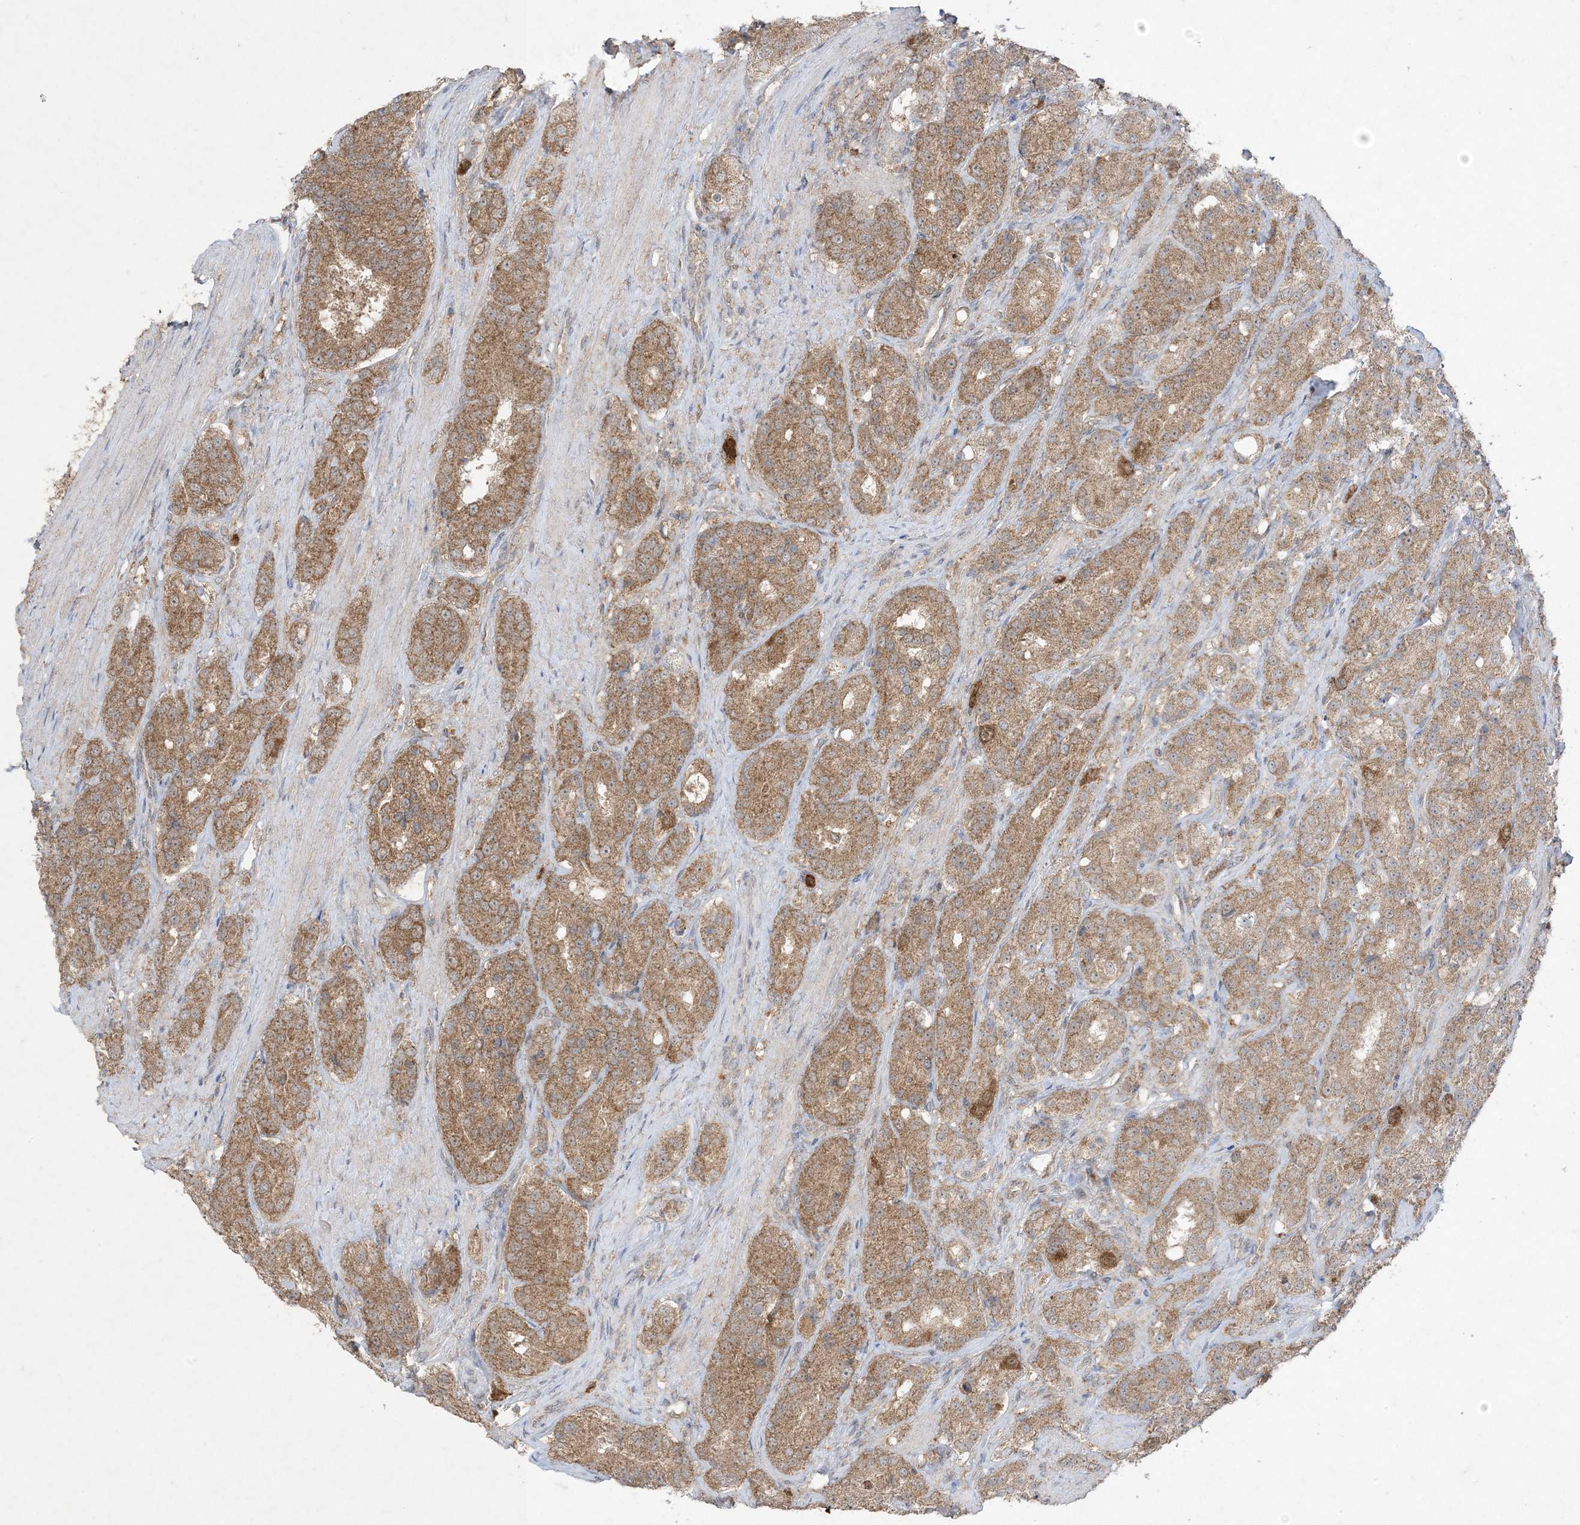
{"staining": {"intensity": "moderate", "quantity": ">75%", "location": "cytoplasmic/membranous"}, "tissue": "prostate cancer", "cell_type": "Tumor cells", "image_type": "cancer", "snomed": [{"axis": "morphology", "description": "Adenocarcinoma, High grade"}, {"axis": "topography", "description": "Prostate"}], "caption": "Tumor cells exhibit medium levels of moderate cytoplasmic/membranous expression in approximately >75% of cells in human high-grade adenocarcinoma (prostate).", "gene": "UBE2C", "patient": {"sex": "male", "age": 60}}